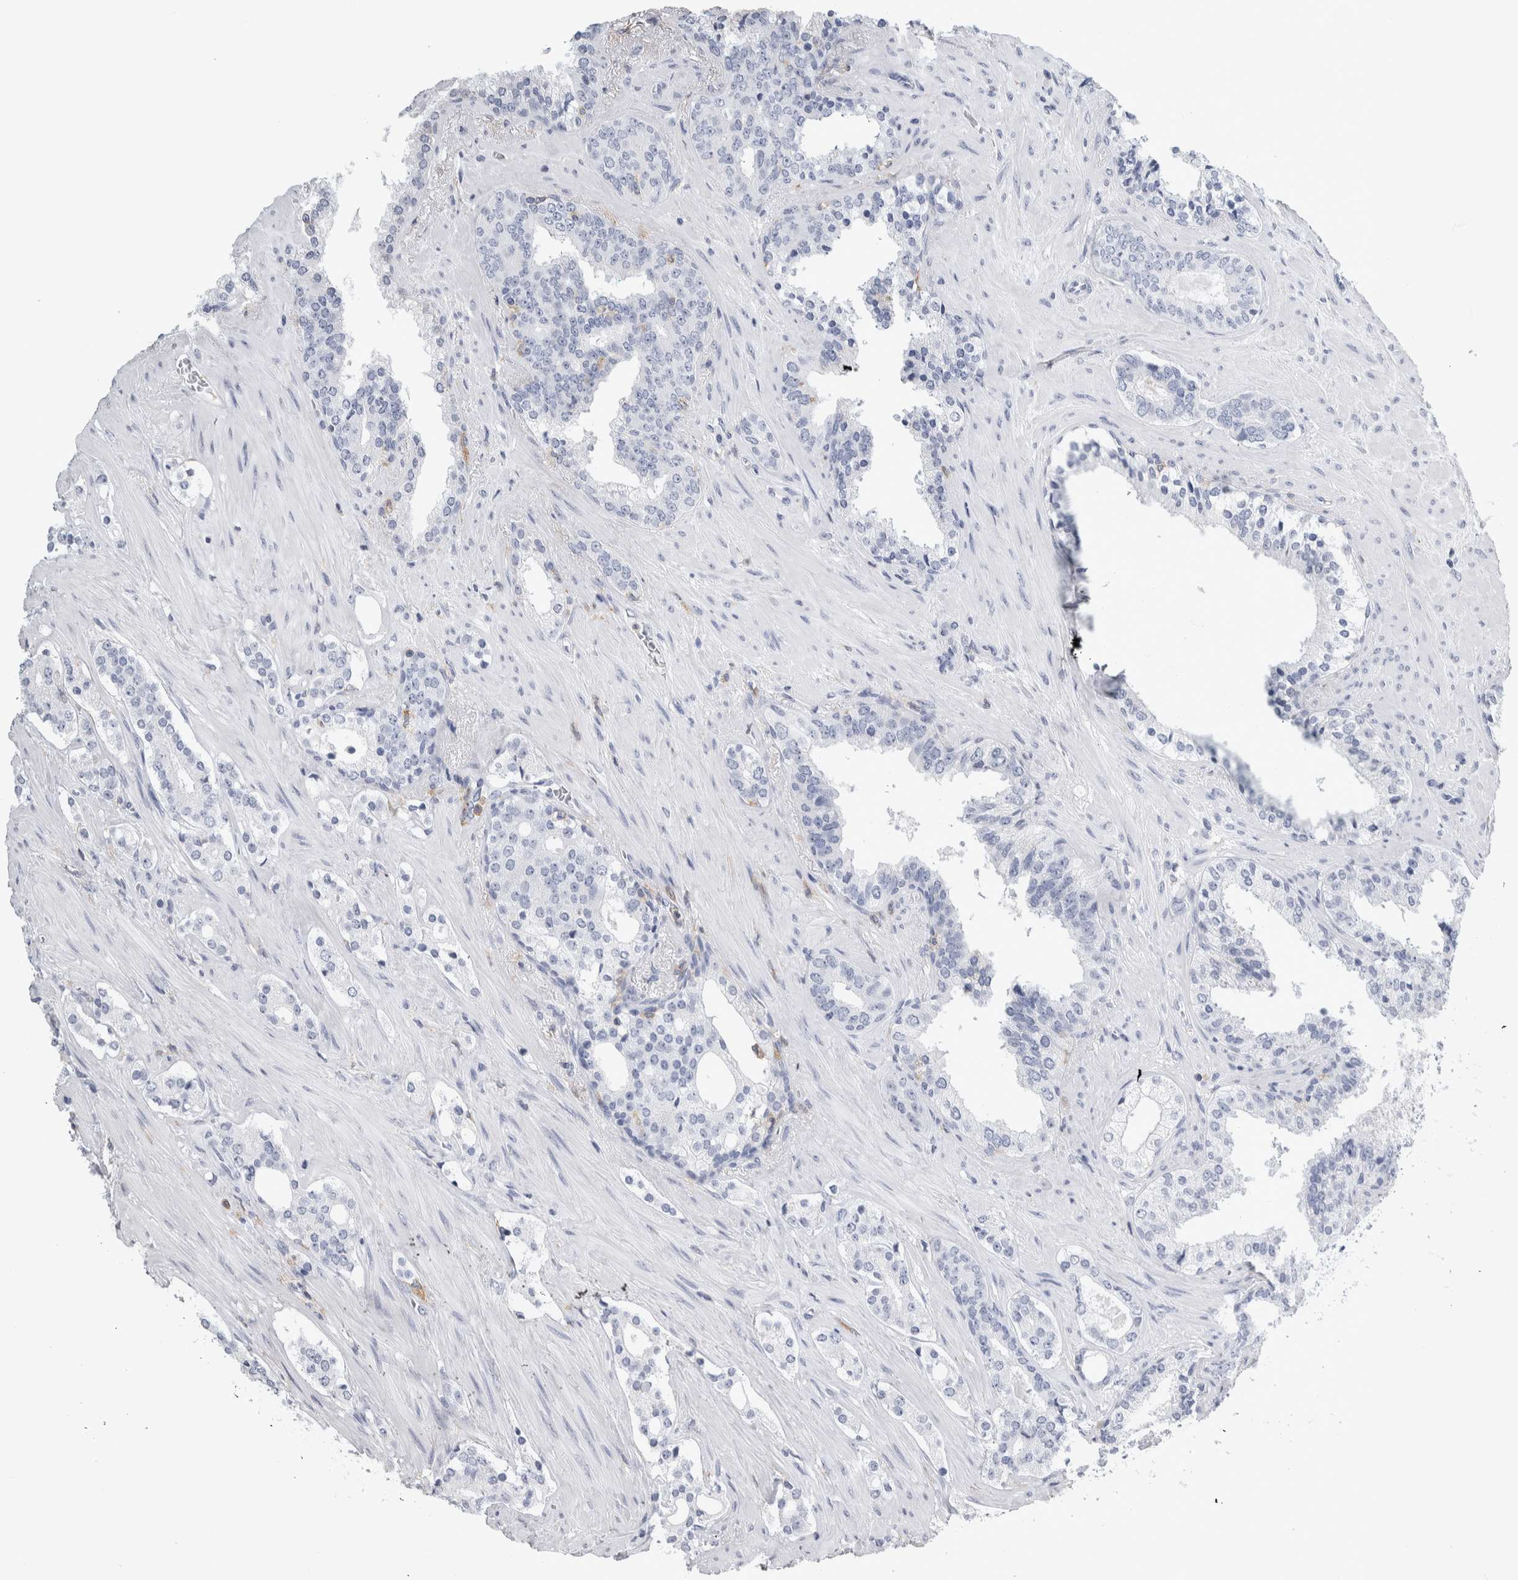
{"staining": {"intensity": "negative", "quantity": "none", "location": "none"}, "tissue": "prostate cancer", "cell_type": "Tumor cells", "image_type": "cancer", "snomed": [{"axis": "morphology", "description": "Adenocarcinoma, High grade"}, {"axis": "topography", "description": "Prostate"}], "caption": "Tumor cells show no significant protein staining in prostate cancer (high-grade adenocarcinoma).", "gene": "SKAP2", "patient": {"sex": "male", "age": 71}}